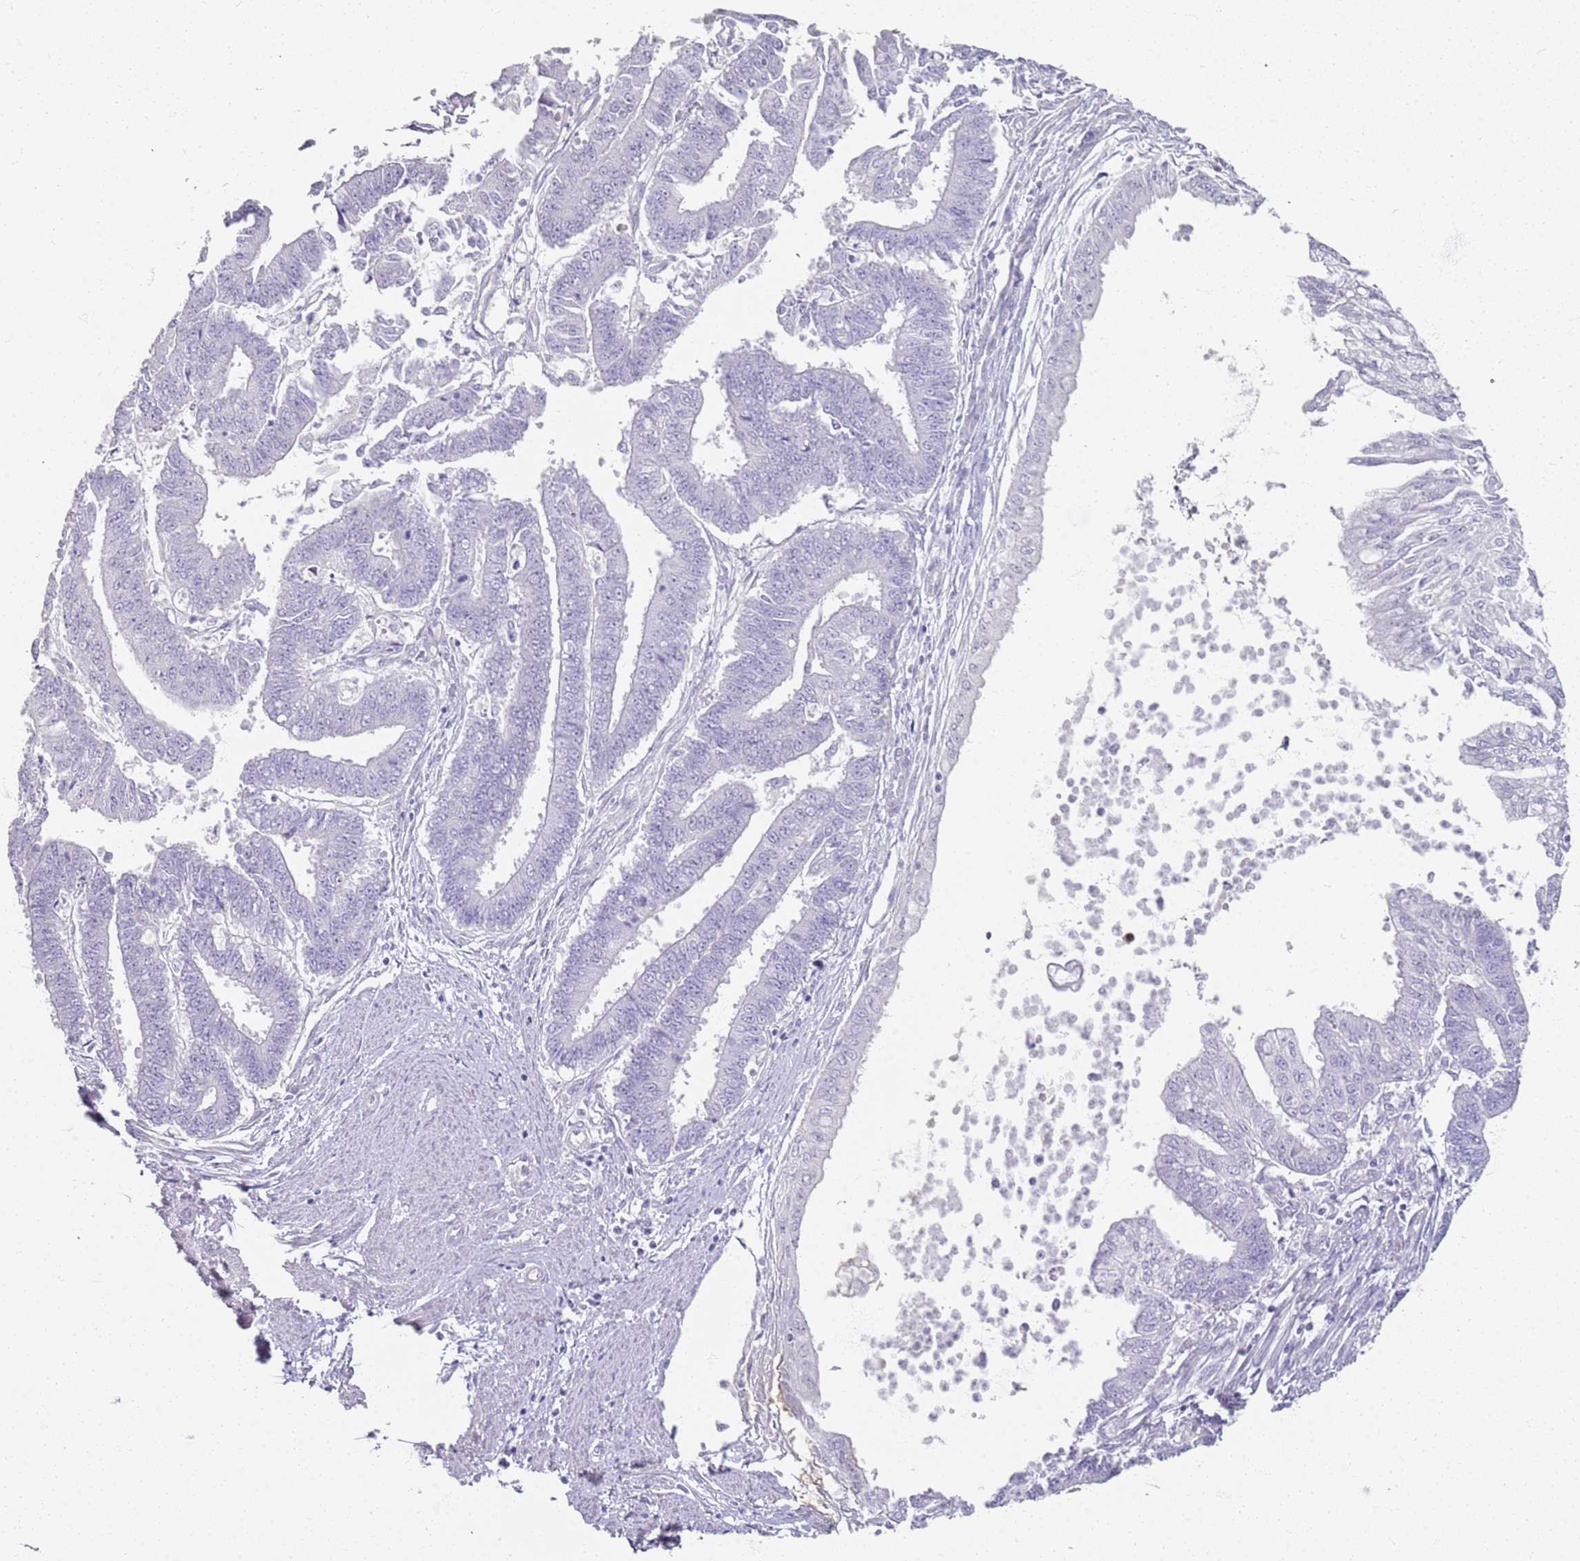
{"staining": {"intensity": "negative", "quantity": "none", "location": "none"}, "tissue": "endometrial cancer", "cell_type": "Tumor cells", "image_type": "cancer", "snomed": [{"axis": "morphology", "description": "Adenocarcinoma, NOS"}, {"axis": "topography", "description": "Endometrium"}], "caption": "A histopathology image of human endometrial cancer is negative for staining in tumor cells.", "gene": "CD40LG", "patient": {"sex": "female", "age": 73}}